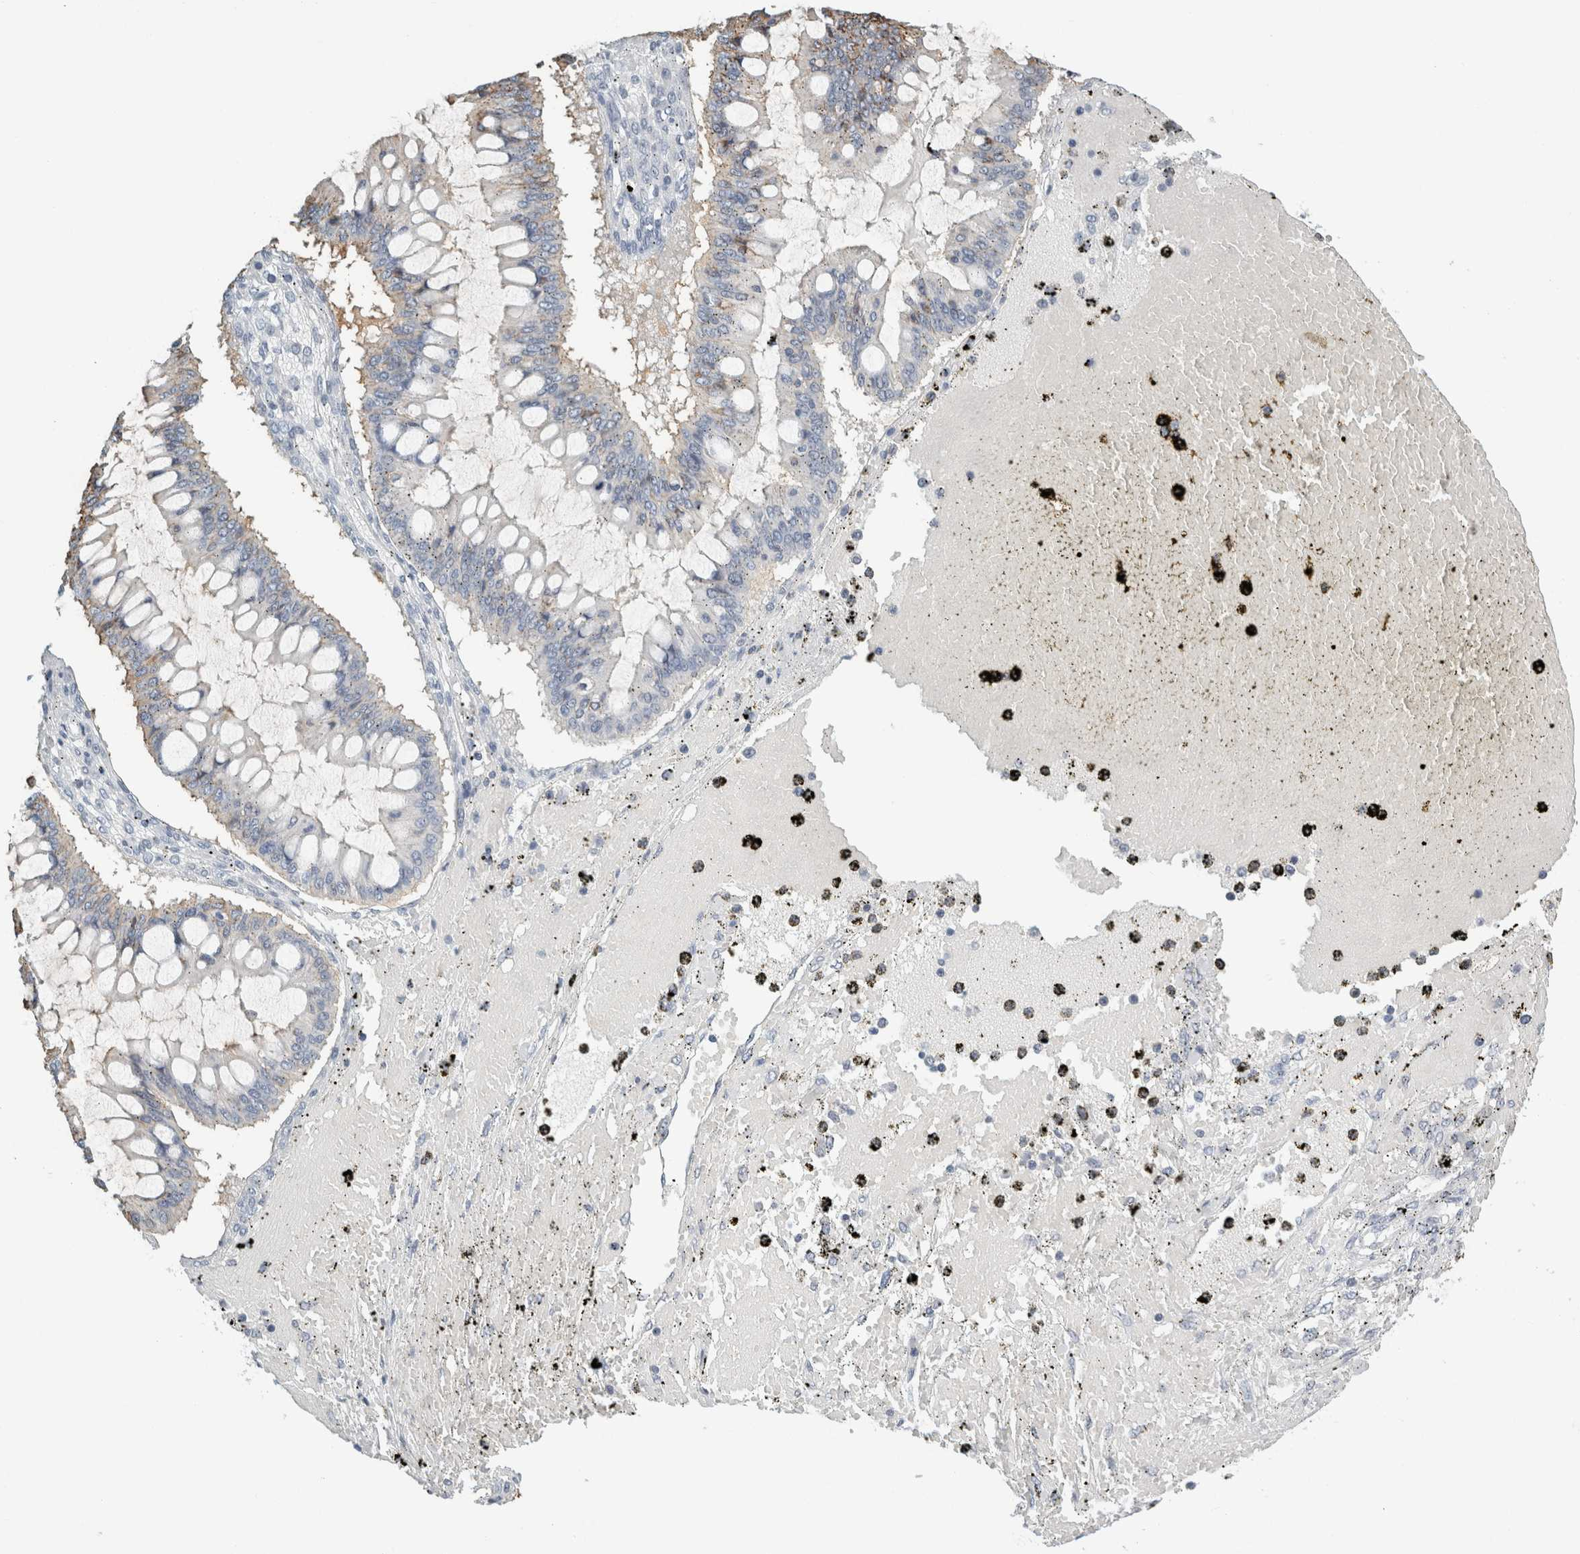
{"staining": {"intensity": "moderate", "quantity": "25%-75%", "location": "cytoplasmic/membranous"}, "tissue": "ovarian cancer", "cell_type": "Tumor cells", "image_type": "cancer", "snomed": [{"axis": "morphology", "description": "Cystadenocarcinoma, mucinous, NOS"}, {"axis": "topography", "description": "Ovary"}], "caption": "Immunohistochemical staining of ovarian mucinous cystadenocarcinoma demonstrates moderate cytoplasmic/membranous protein positivity in approximately 25%-75% of tumor cells.", "gene": "TSPAN8", "patient": {"sex": "female", "age": 73}}